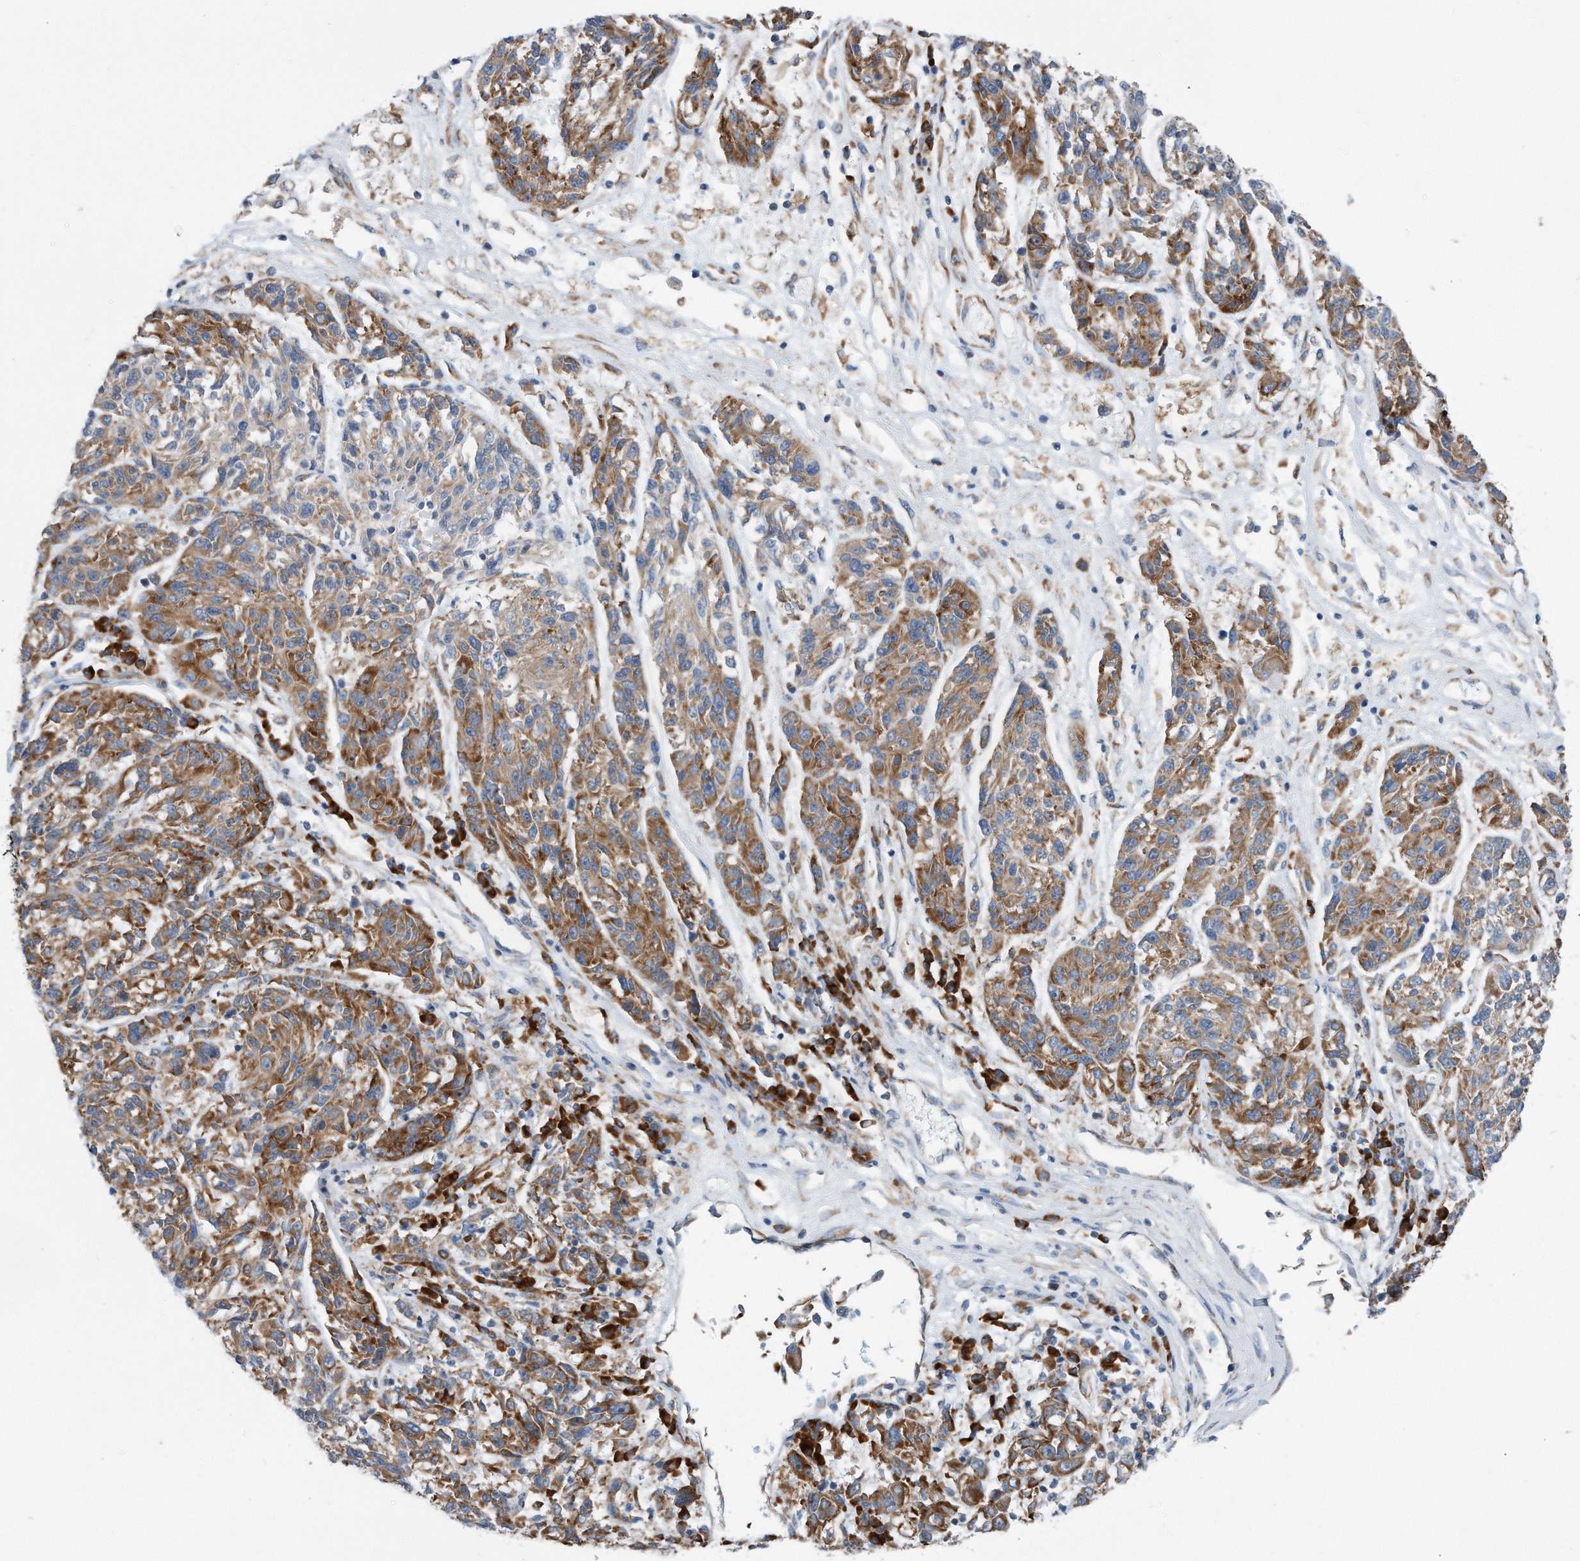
{"staining": {"intensity": "moderate", "quantity": ">75%", "location": "cytoplasmic/membranous"}, "tissue": "melanoma", "cell_type": "Tumor cells", "image_type": "cancer", "snomed": [{"axis": "morphology", "description": "Malignant melanoma, NOS"}, {"axis": "topography", "description": "Skin"}], "caption": "Moderate cytoplasmic/membranous expression is appreciated in approximately >75% of tumor cells in malignant melanoma.", "gene": "RPL26L1", "patient": {"sex": "male", "age": 53}}